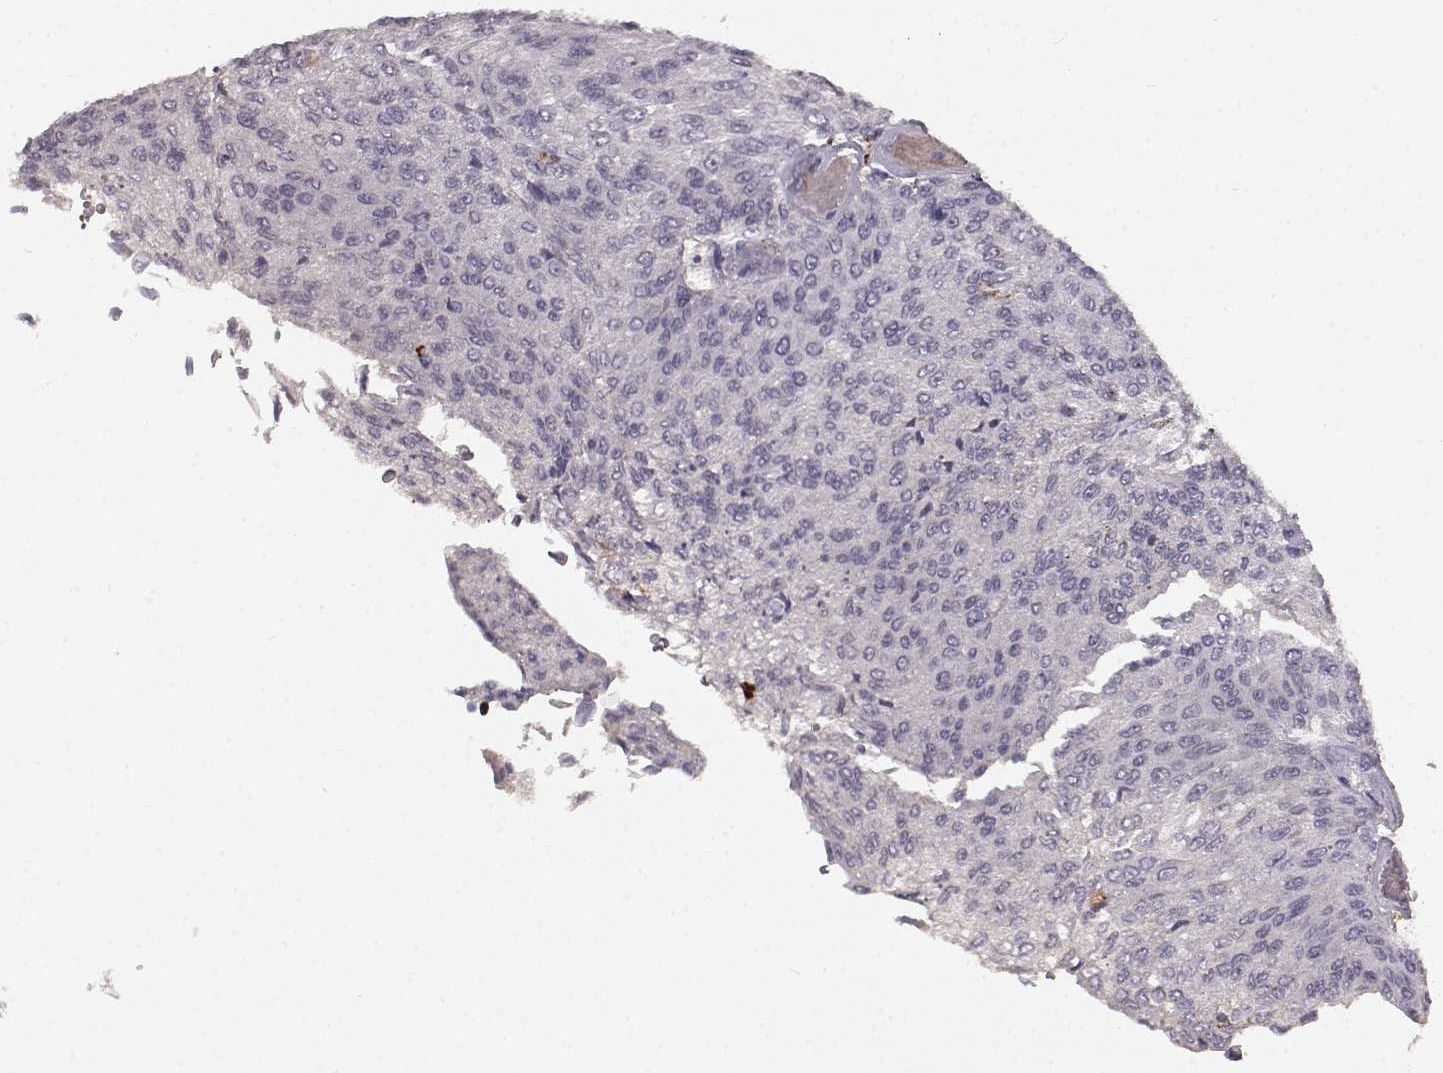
{"staining": {"intensity": "negative", "quantity": "none", "location": "none"}, "tissue": "urothelial cancer", "cell_type": "Tumor cells", "image_type": "cancer", "snomed": [{"axis": "morphology", "description": "Urothelial carcinoma, Low grade"}, {"axis": "topography", "description": "Ureter, NOS"}, {"axis": "topography", "description": "Urinary bladder"}], "caption": "IHC micrograph of neoplastic tissue: human urothelial cancer stained with DAB displays no significant protein expression in tumor cells.", "gene": "CCNF", "patient": {"sex": "male", "age": 78}}